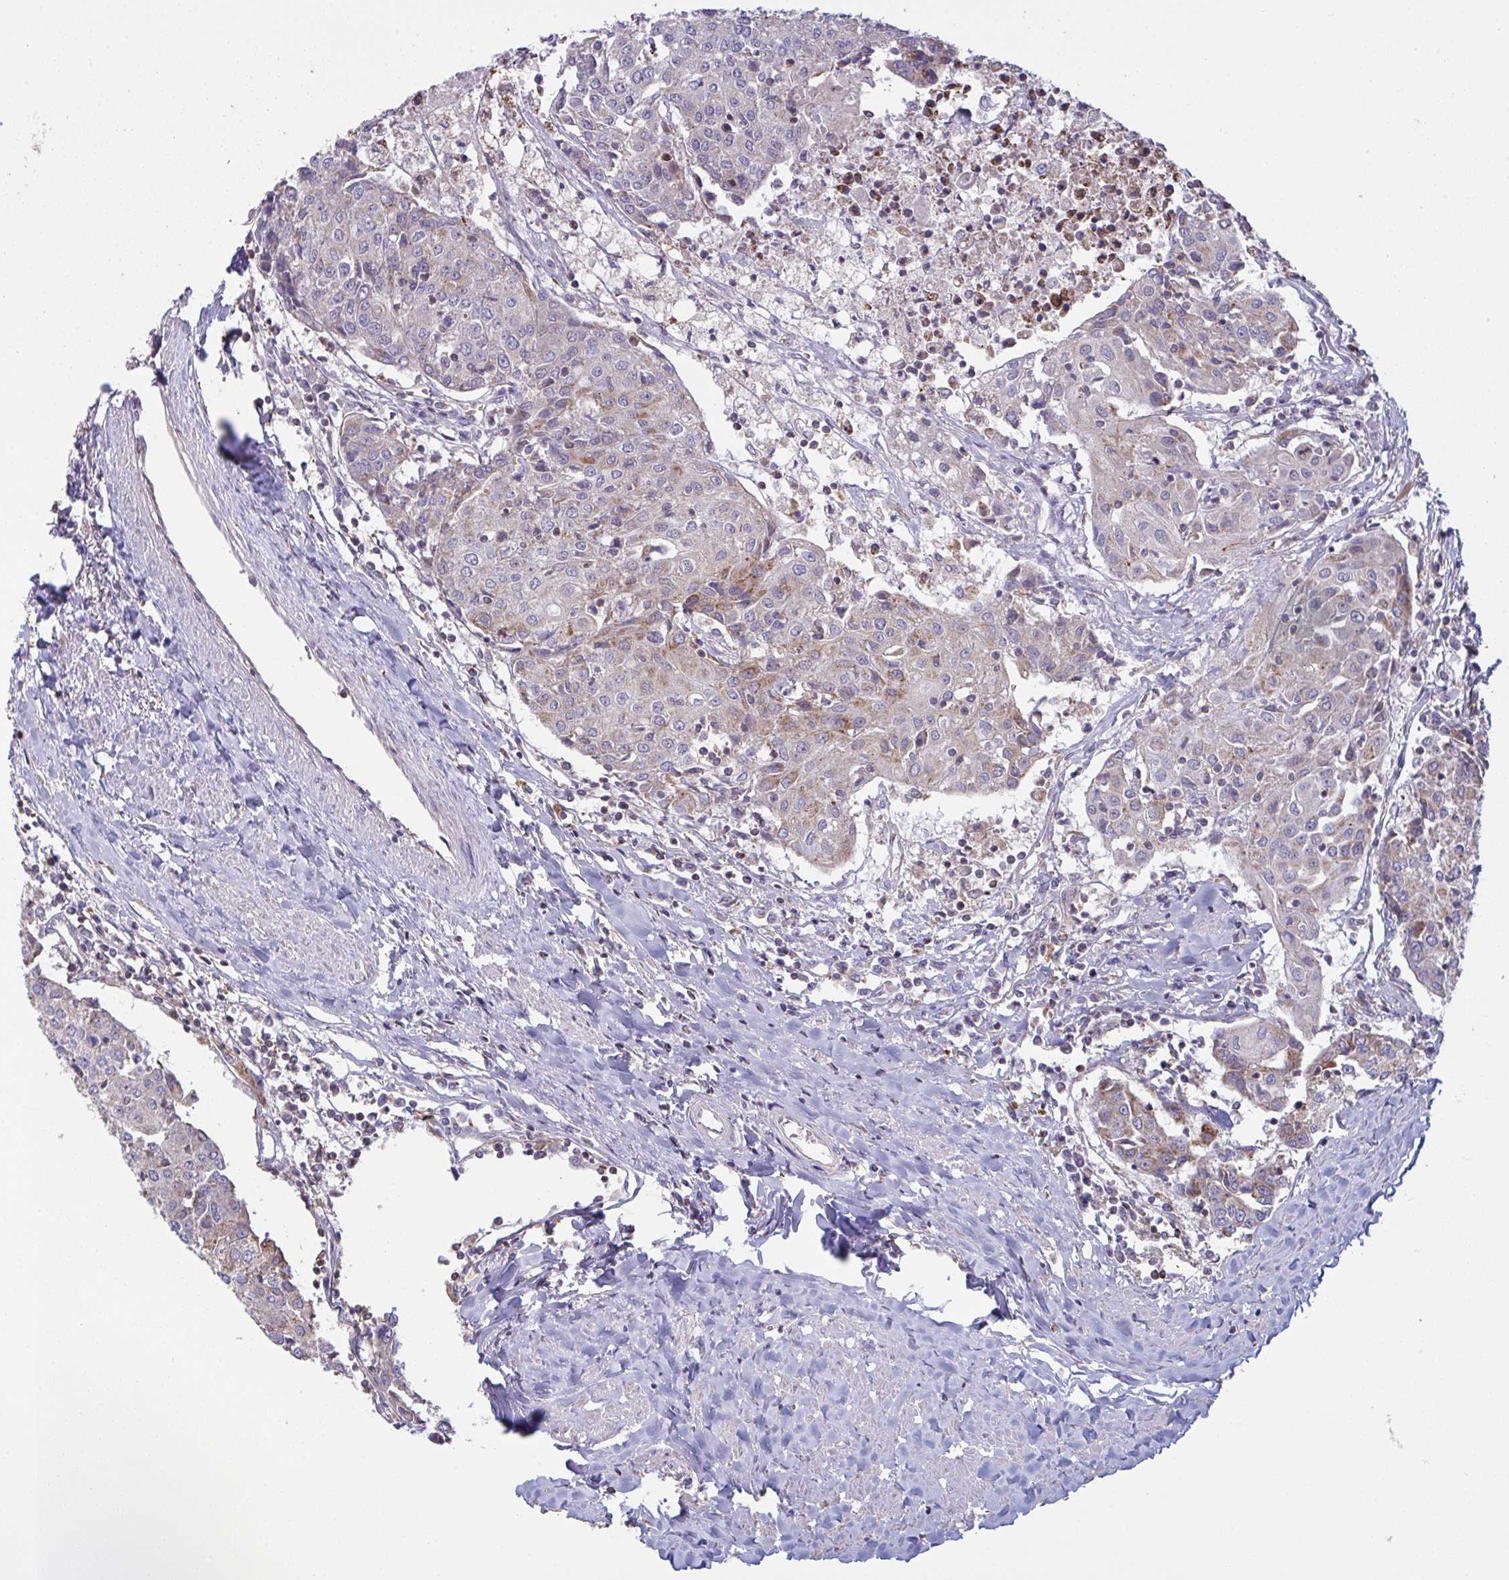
{"staining": {"intensity": "weak", "quantity": "25%-75%", "location": "cytoplasmic/membranous"}, "tissue": "urothelial cancer", "cell_type": "Tumor cells", "image_type": "cancer", "snomed": [{"axis": "morphology", "description": "Urothelial carcinoma, High grade"}, {"axis": "topography", "description": "Urinary bladder"}], "caption": "Protein staining of urothelial cancer tissue displays weak cytoplasmic/membranous staining in approximately 25%-75% of tumor cells. The staining was performed using DAB (3,3'-diaminobenzidine), with brown indicating positive protein expression. Nuclei are stained blue with hematoxylin.", "gene": "MICOS10", "patient": {"sex": "female", "age": 85}}